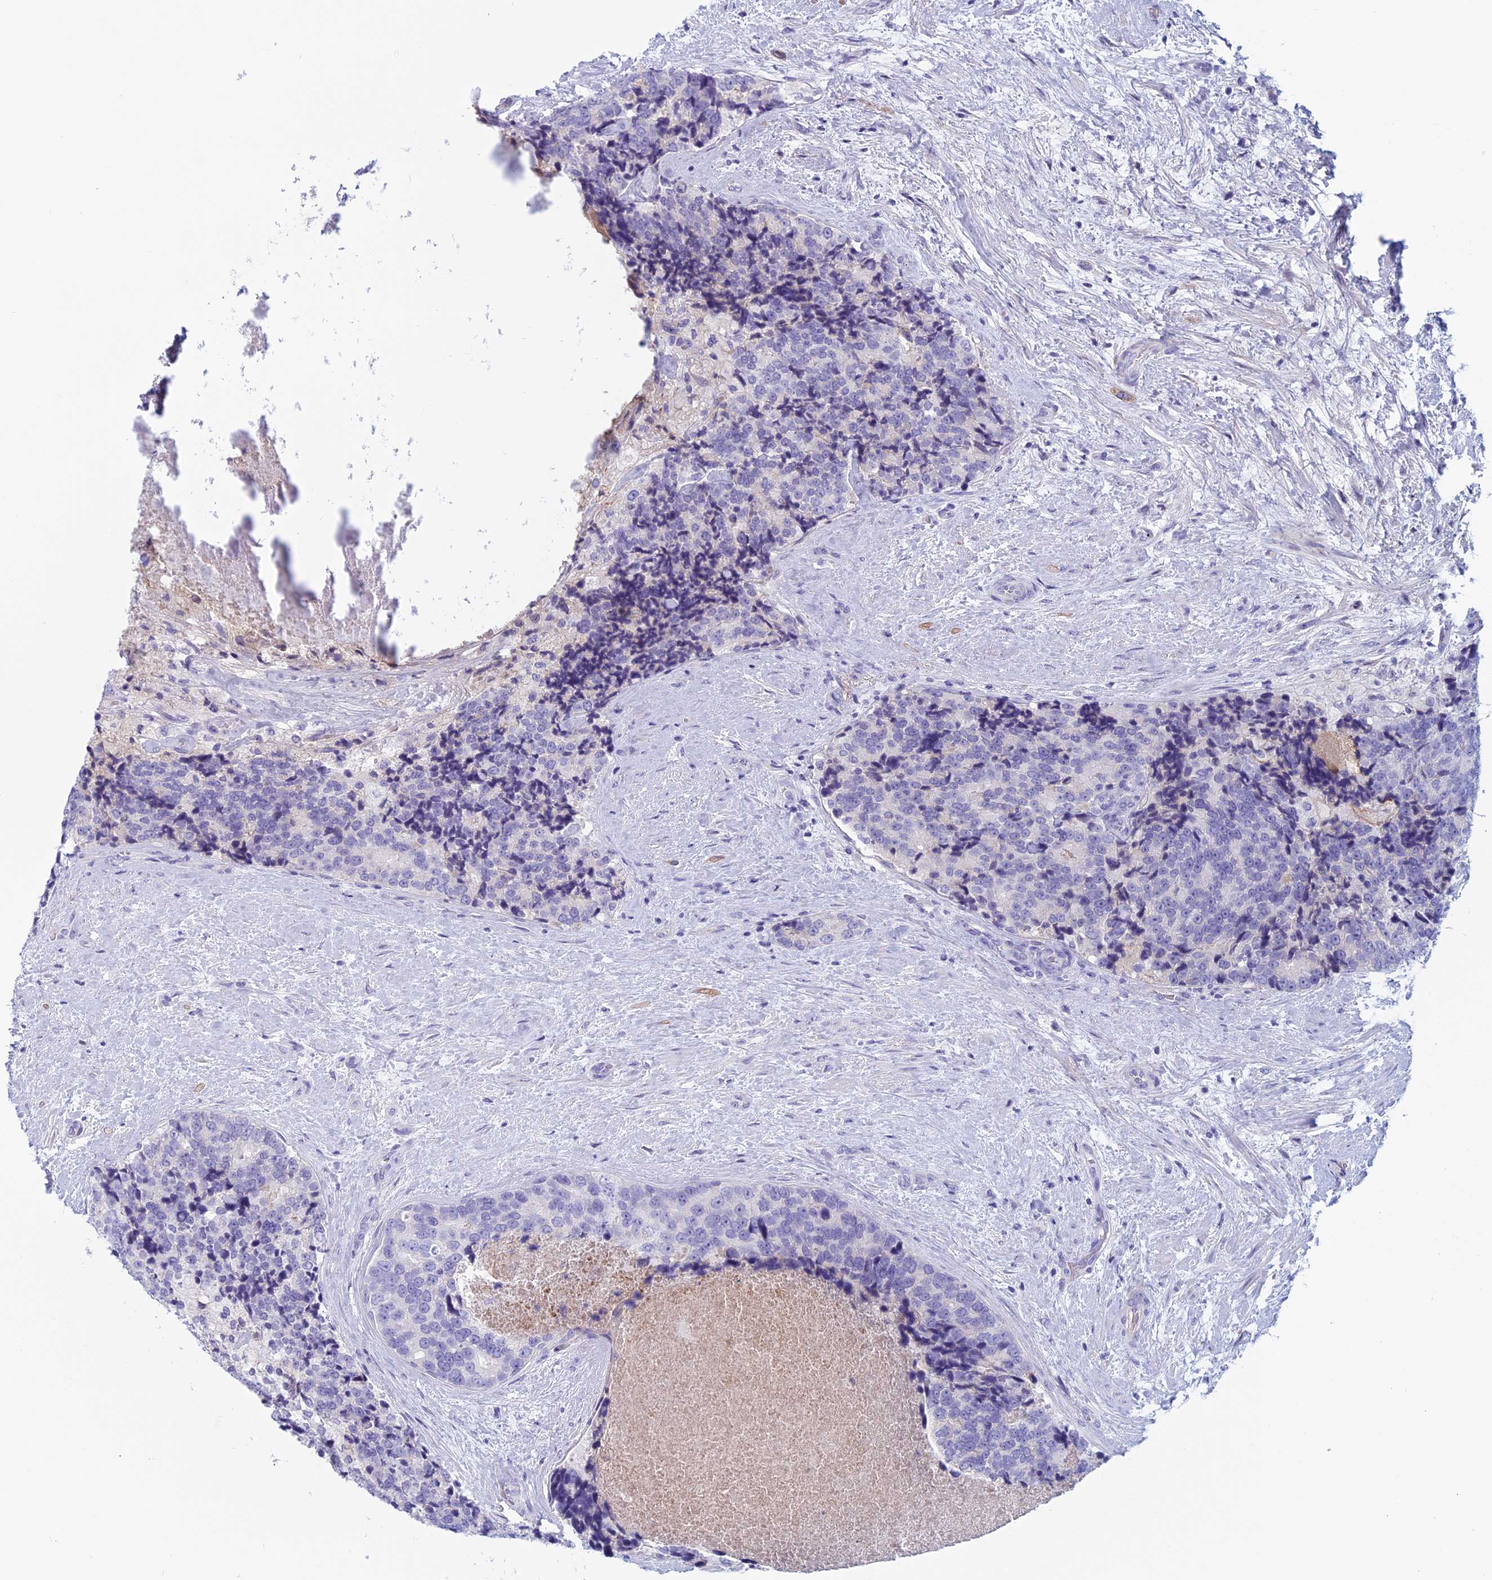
{"staining": {"intensity": "negative", "quantity": "none", "location": "none"}, "tissue": "prostate cancer", "cell_type": "Tumor cells", "image_type": "cancer", "snomed": [{"axis": "morphology", "description": "Adenocarcinoma, High grade"}, {"axis": "topography", "description": "Prostate"}], "caption": "DAB (3,3'-diaminobenzidine) immunohistochemical staining of human prostate high-grade adenocarcinoma shows no significant expression in tumor cells.", "gene": "ANGPTL2", "patient": {"sex": "male", "age": 70}}